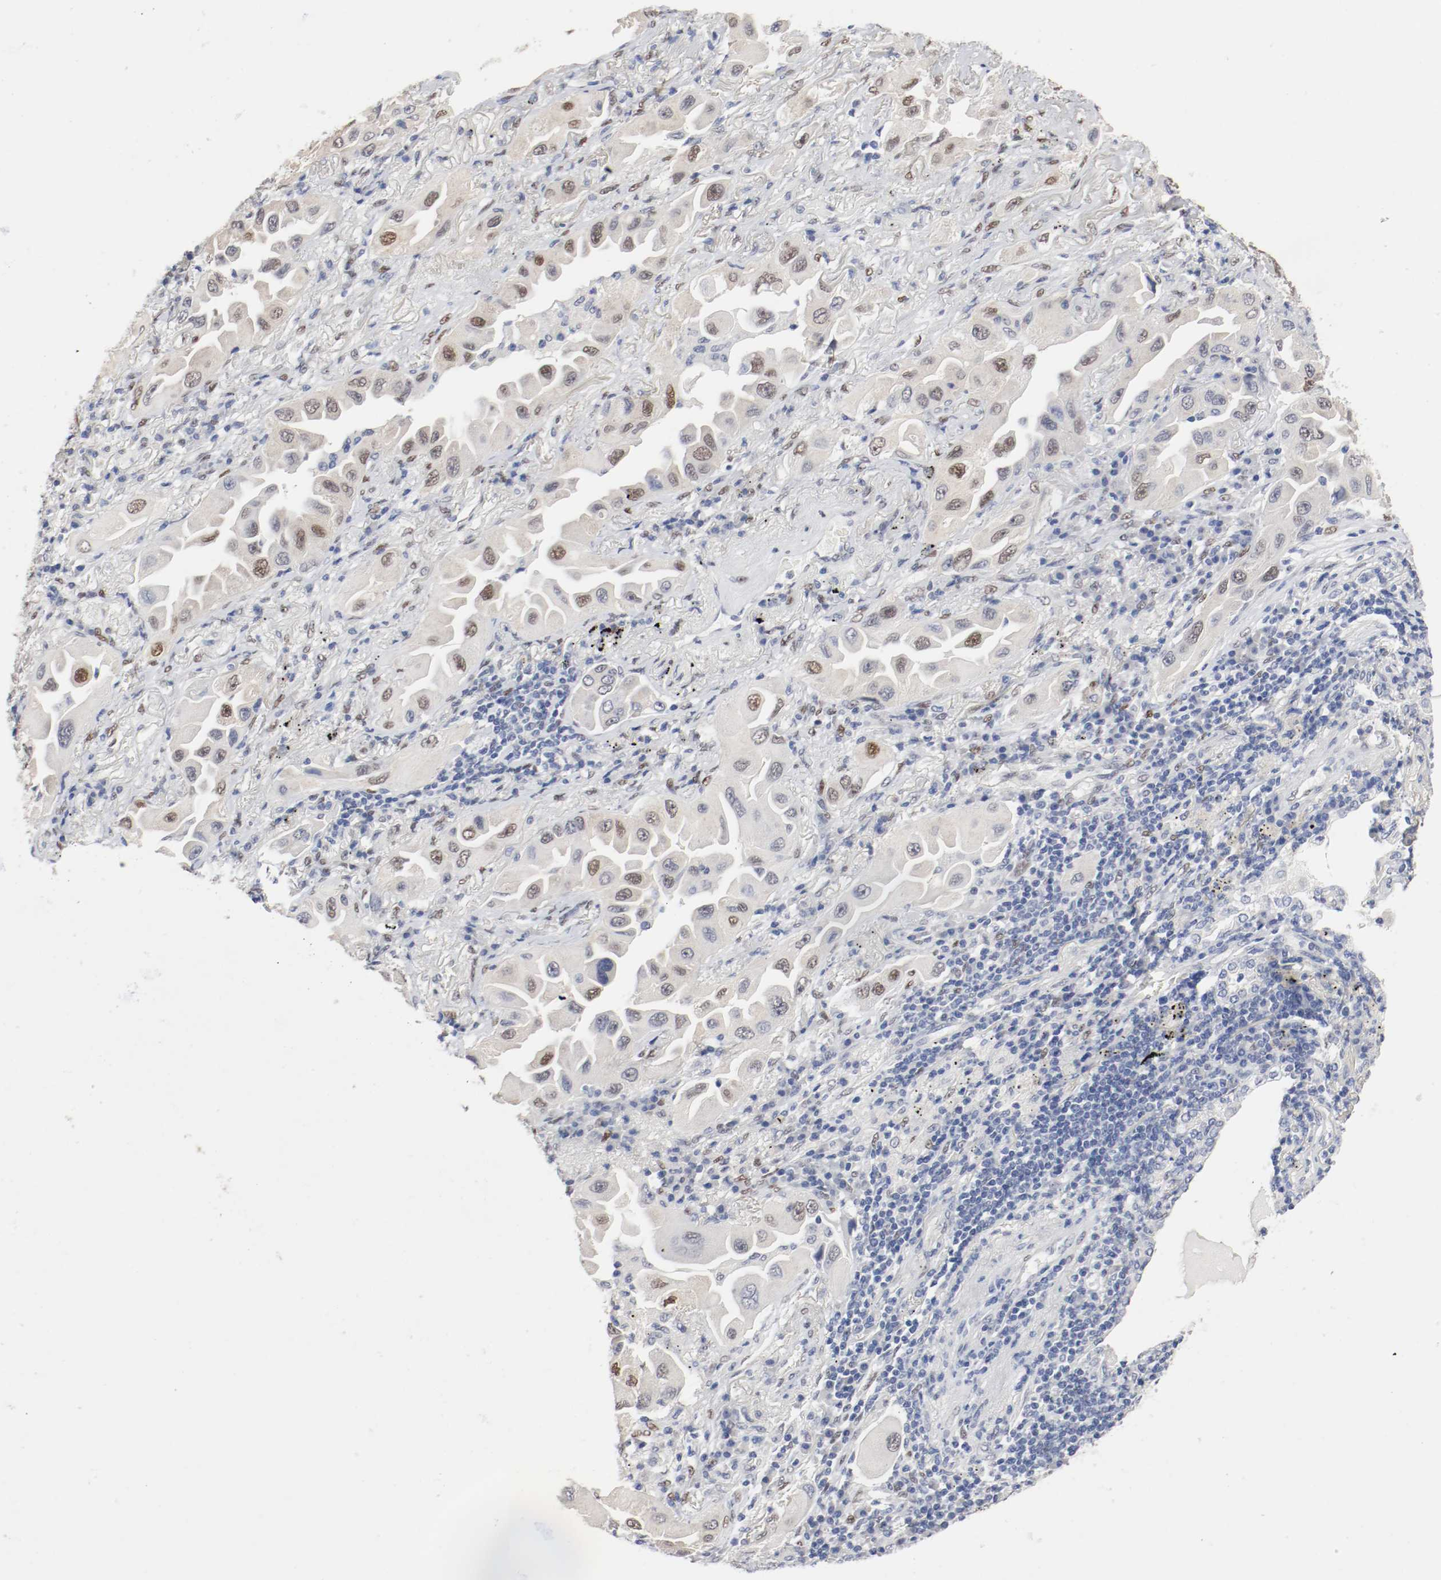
{"staining": {"intensity": "moderate", "quantity": "25%-75%", "location": "nuclear"}, "tissue": "lung cancer", "cell_type": "Tumor cells", "image_type": "cancer", "snomed": [{"axis": "morphology", "description": "Adenocarcinoma, NOS"}, {"axis": "topography", "description": "Lung"}], "caption": "Immunohistochemical staining of lung cancer (adenocarcinoma) displays moderate nuclear protein expression in about 25%-75% of tumor cells. Immunohistochemistry stains the protein in brown and the nuclei are stained blue.", "gene": "FOSL2", "patient": {"sex": "female", "age": 65}}